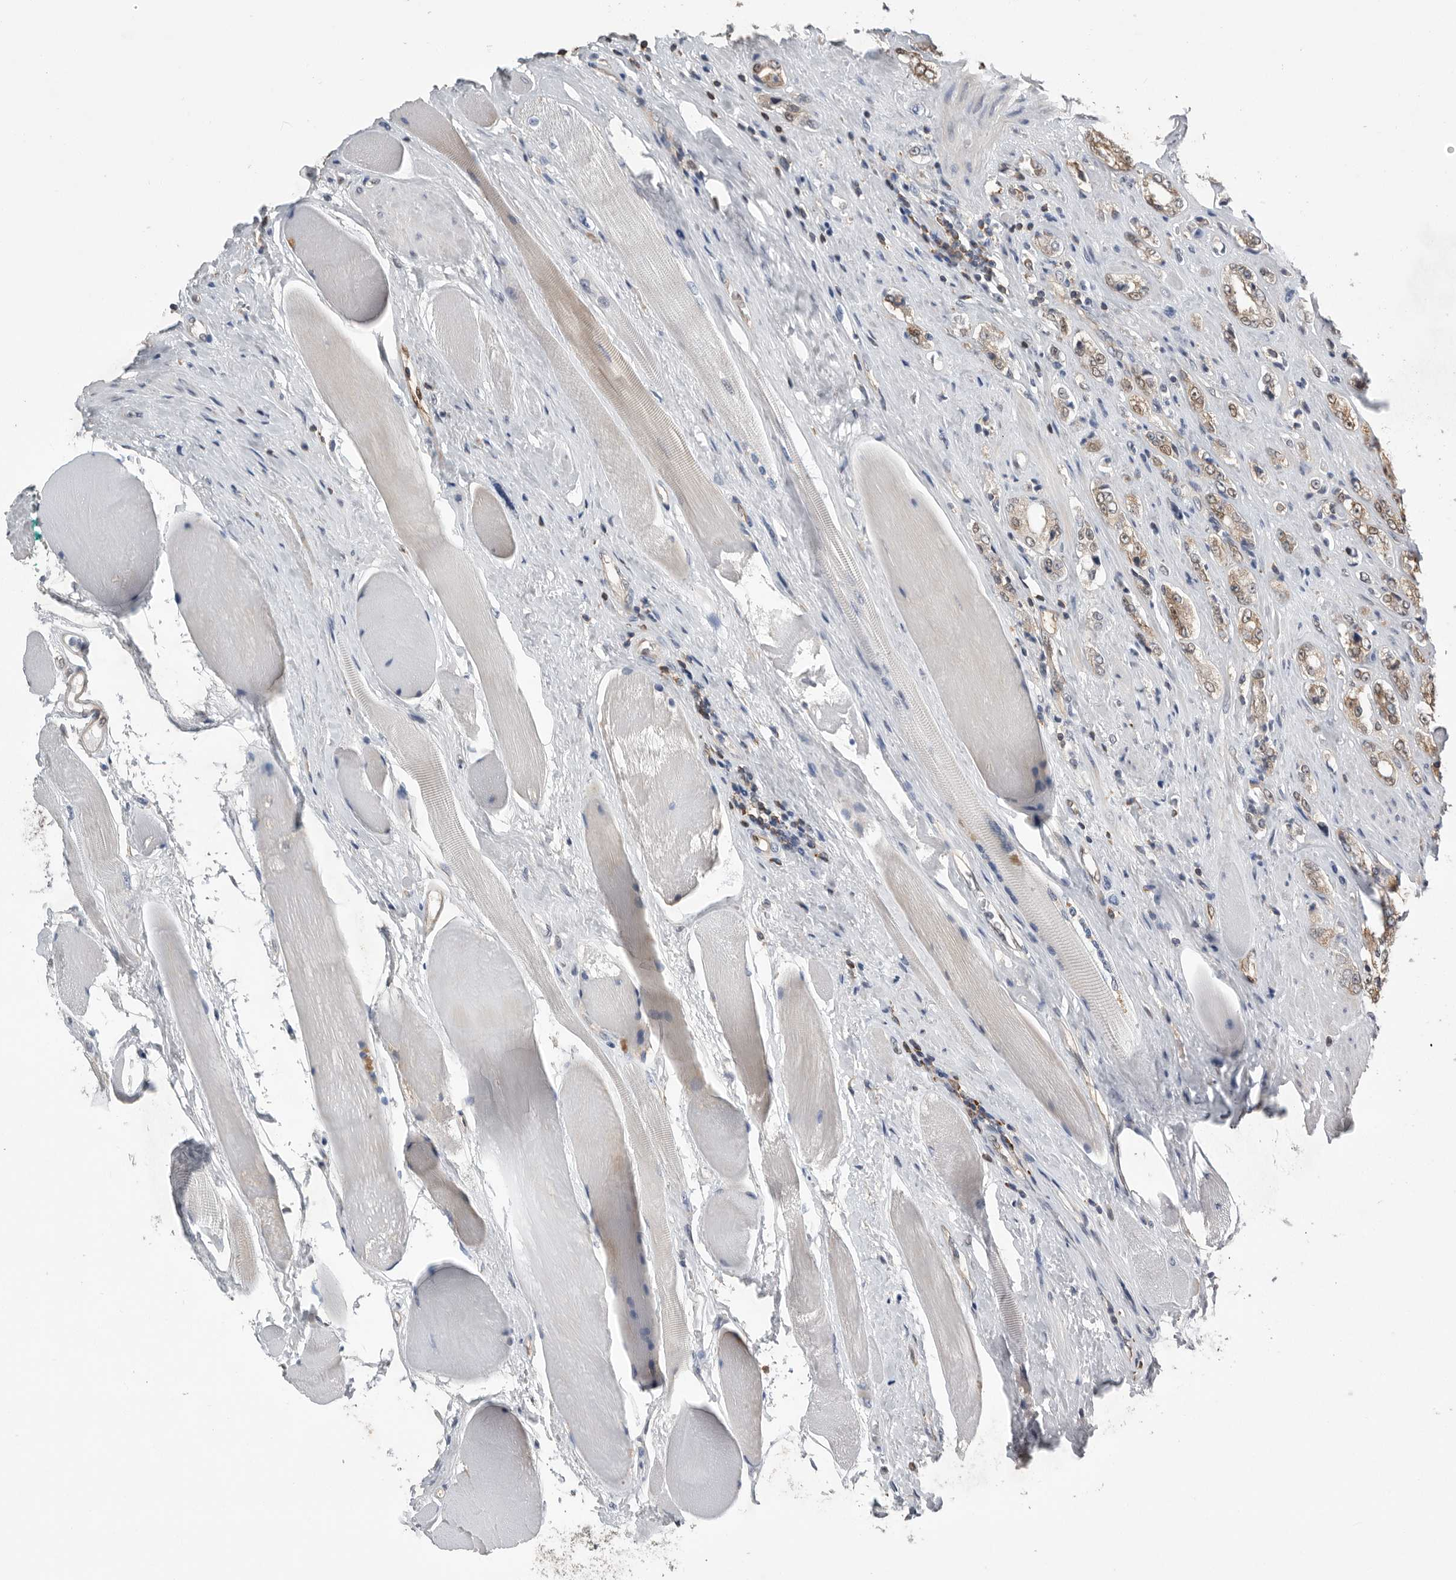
{"staining": {"intensity": "moderate", "quantity": "25%-75%", "location": "cytoplasmic/membranous"}, "tissue": "prostate cancer", "cell_type": "Tumor cells", "image_type": "cancer", "snomed": [{"axis": "morphology", "description": "Adenocarcinoma, High grade"}, {"axis": "topography", "description": "Prostate"}], "caption": "DAB immunohistochemical staining of human prostate cancer (high-grade adenocarcinoma) displays moderate cytoplasmic/membranous protein expression in about 25%-75% of tumor cells.", "gene": "PDCD4", "patient": {"sex": "male", "age": 61}}